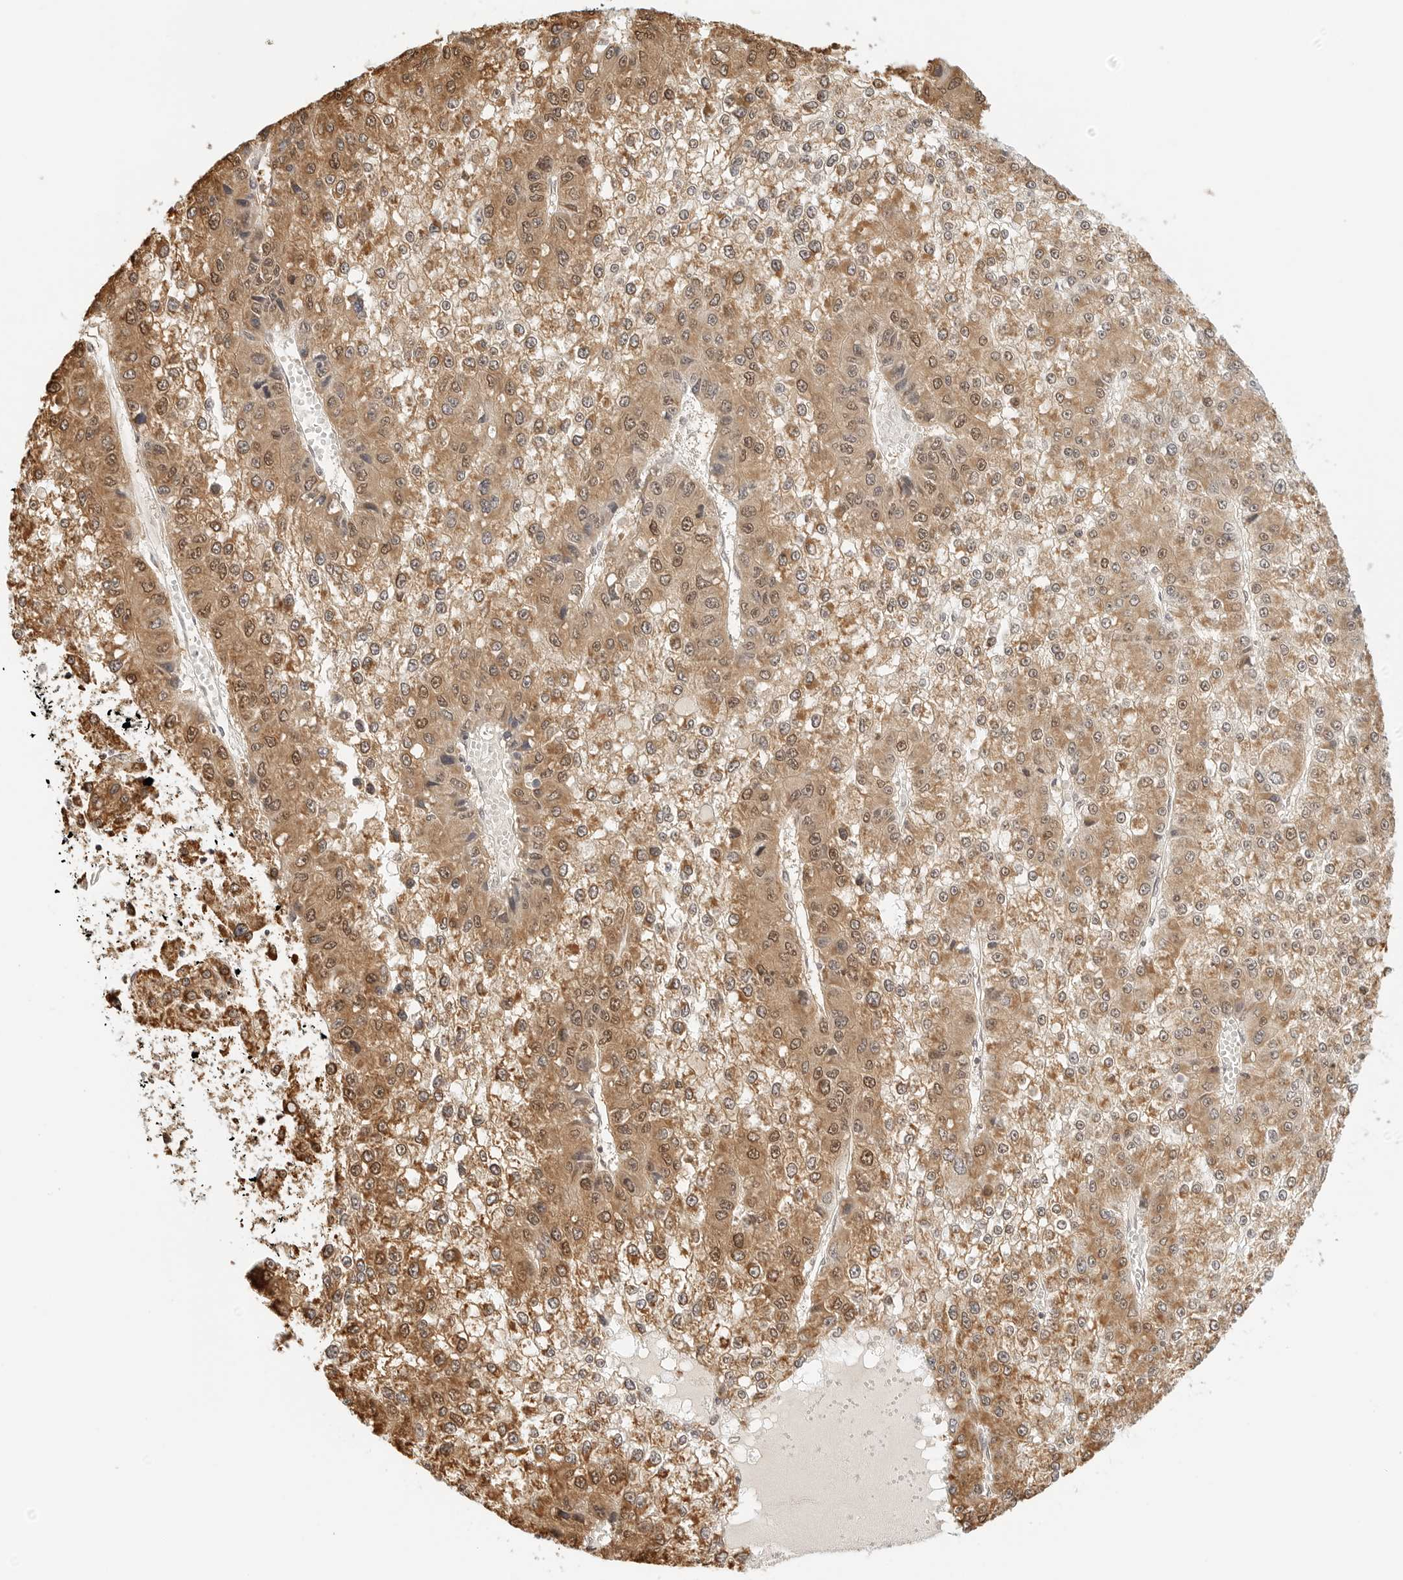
{"staining": {"intensity": "moderate", "quantity": ">75%", "location": "cytoplasmic/membranous,nuclear"}, "tissue": "liver cancer", "cell_type": "Tumor cells", "image_type": "cancer", "snomed": [{"axis": "morphology", "description": "Carcinoma, Hepatocellular, NOS"}, {"axis": "topography", "description": "Liver"}], "caption": "IHC histopathology image of human hepatocellular carcinoma (liver) stained for a protein (brown), which displays medium levels of moderate cytoplasmic/membranous and nuclear expression in approximately >75% of tumor cells.", "gene": "ATL1", "patient": {"sex": "female", "age": 73}}